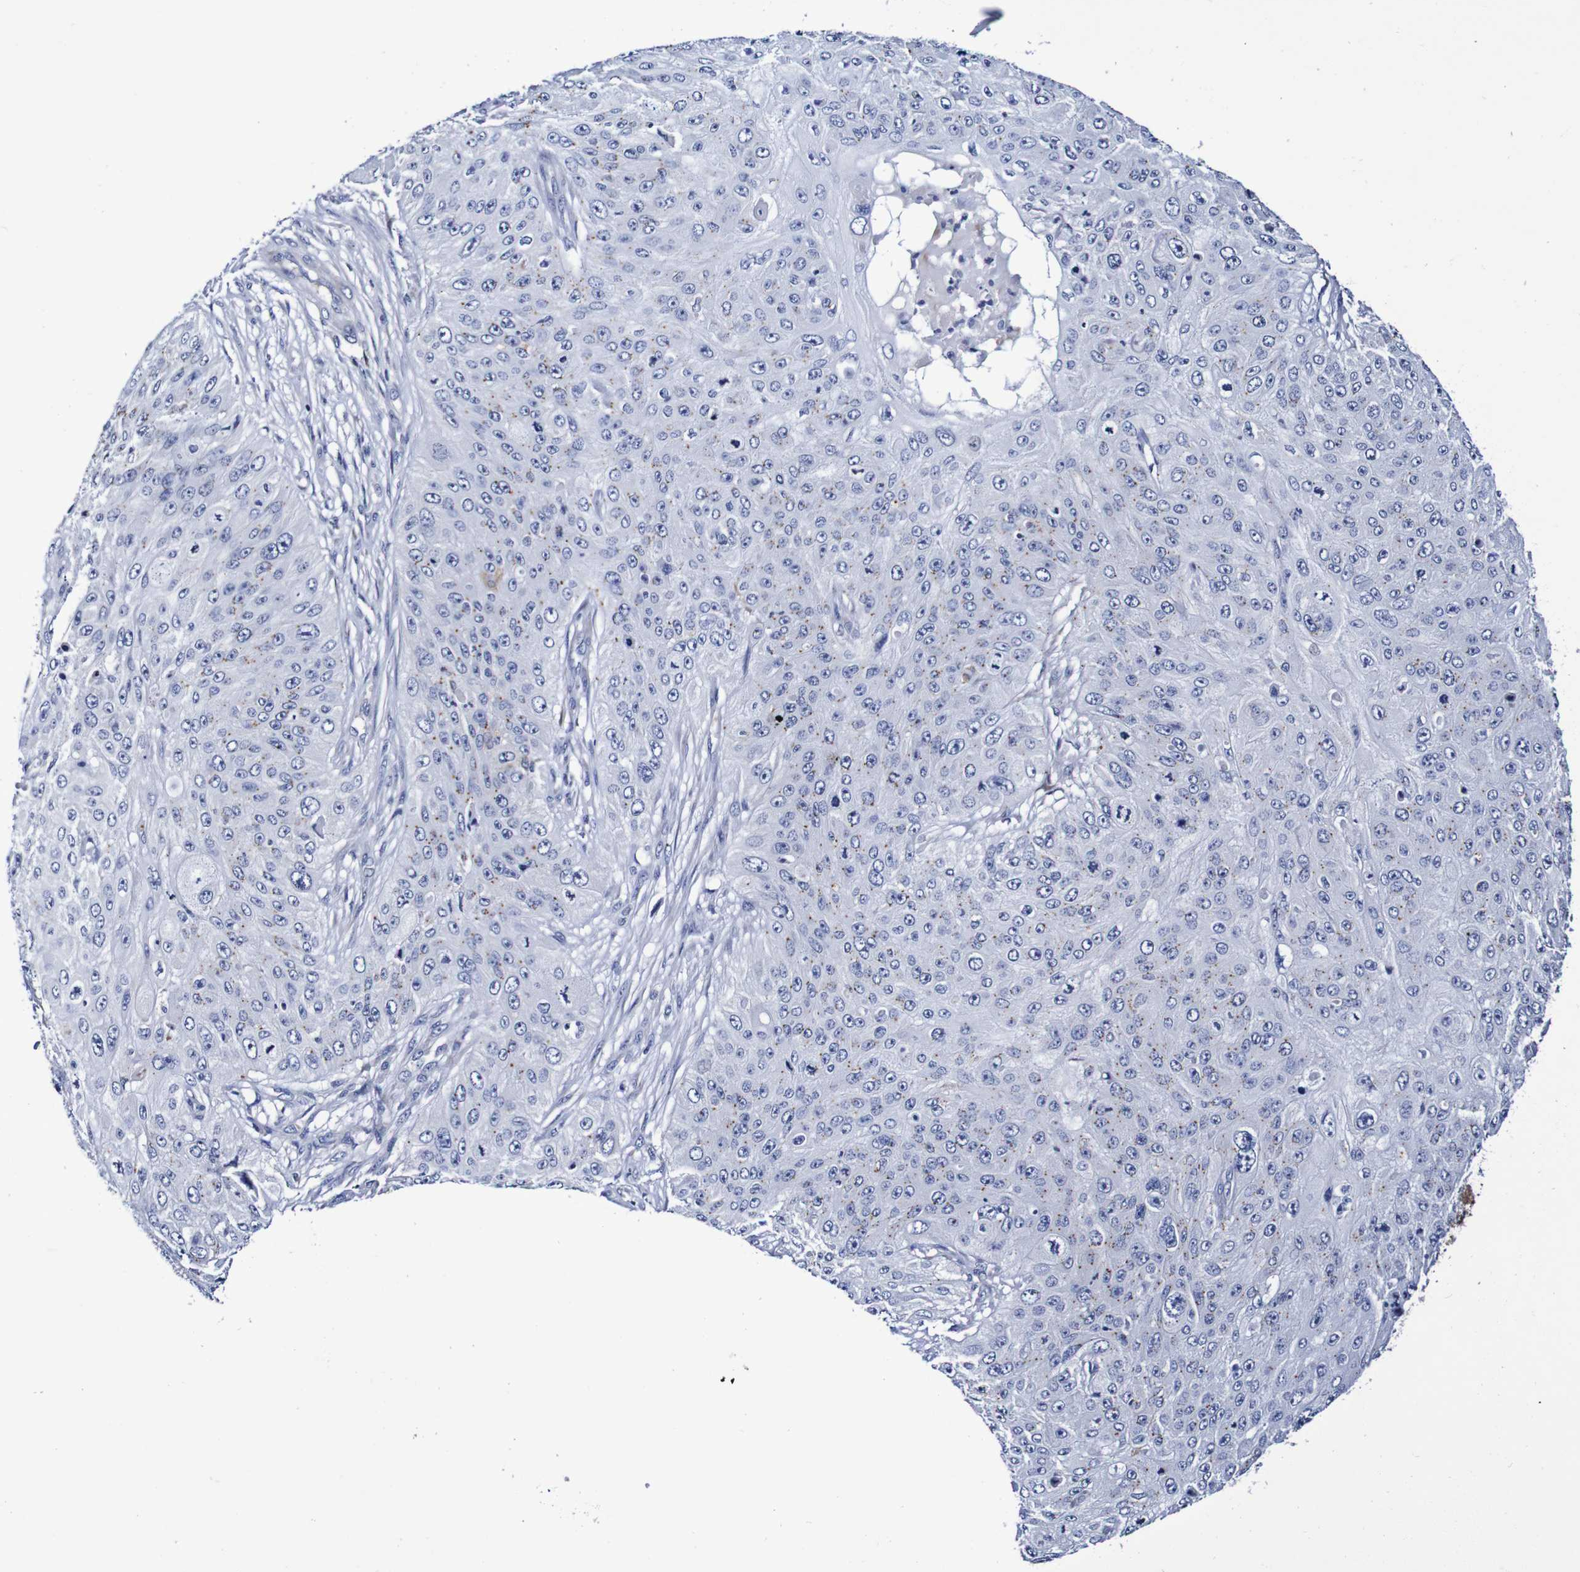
{"staining": {"intensity": "negative", "quantity": "none", "location": "none"}, "tissue": "skin cancer", "cell_type": "Tumor cells", "image_type": "cancer", "snomed": [{"axis": "morphology", "description": "Squamous cell carcinoma, NOS"}, {"axis": "topography", "description": "Skin"}], "caption": "An immunohistochemistry (IHC) image of skin squamous cell carcinoma is shown. There is no staining in tumor cells of skin squamous cell carcinoma.", "gene": "SEZ6", "patient": {"sex": "female", "age": 80}}